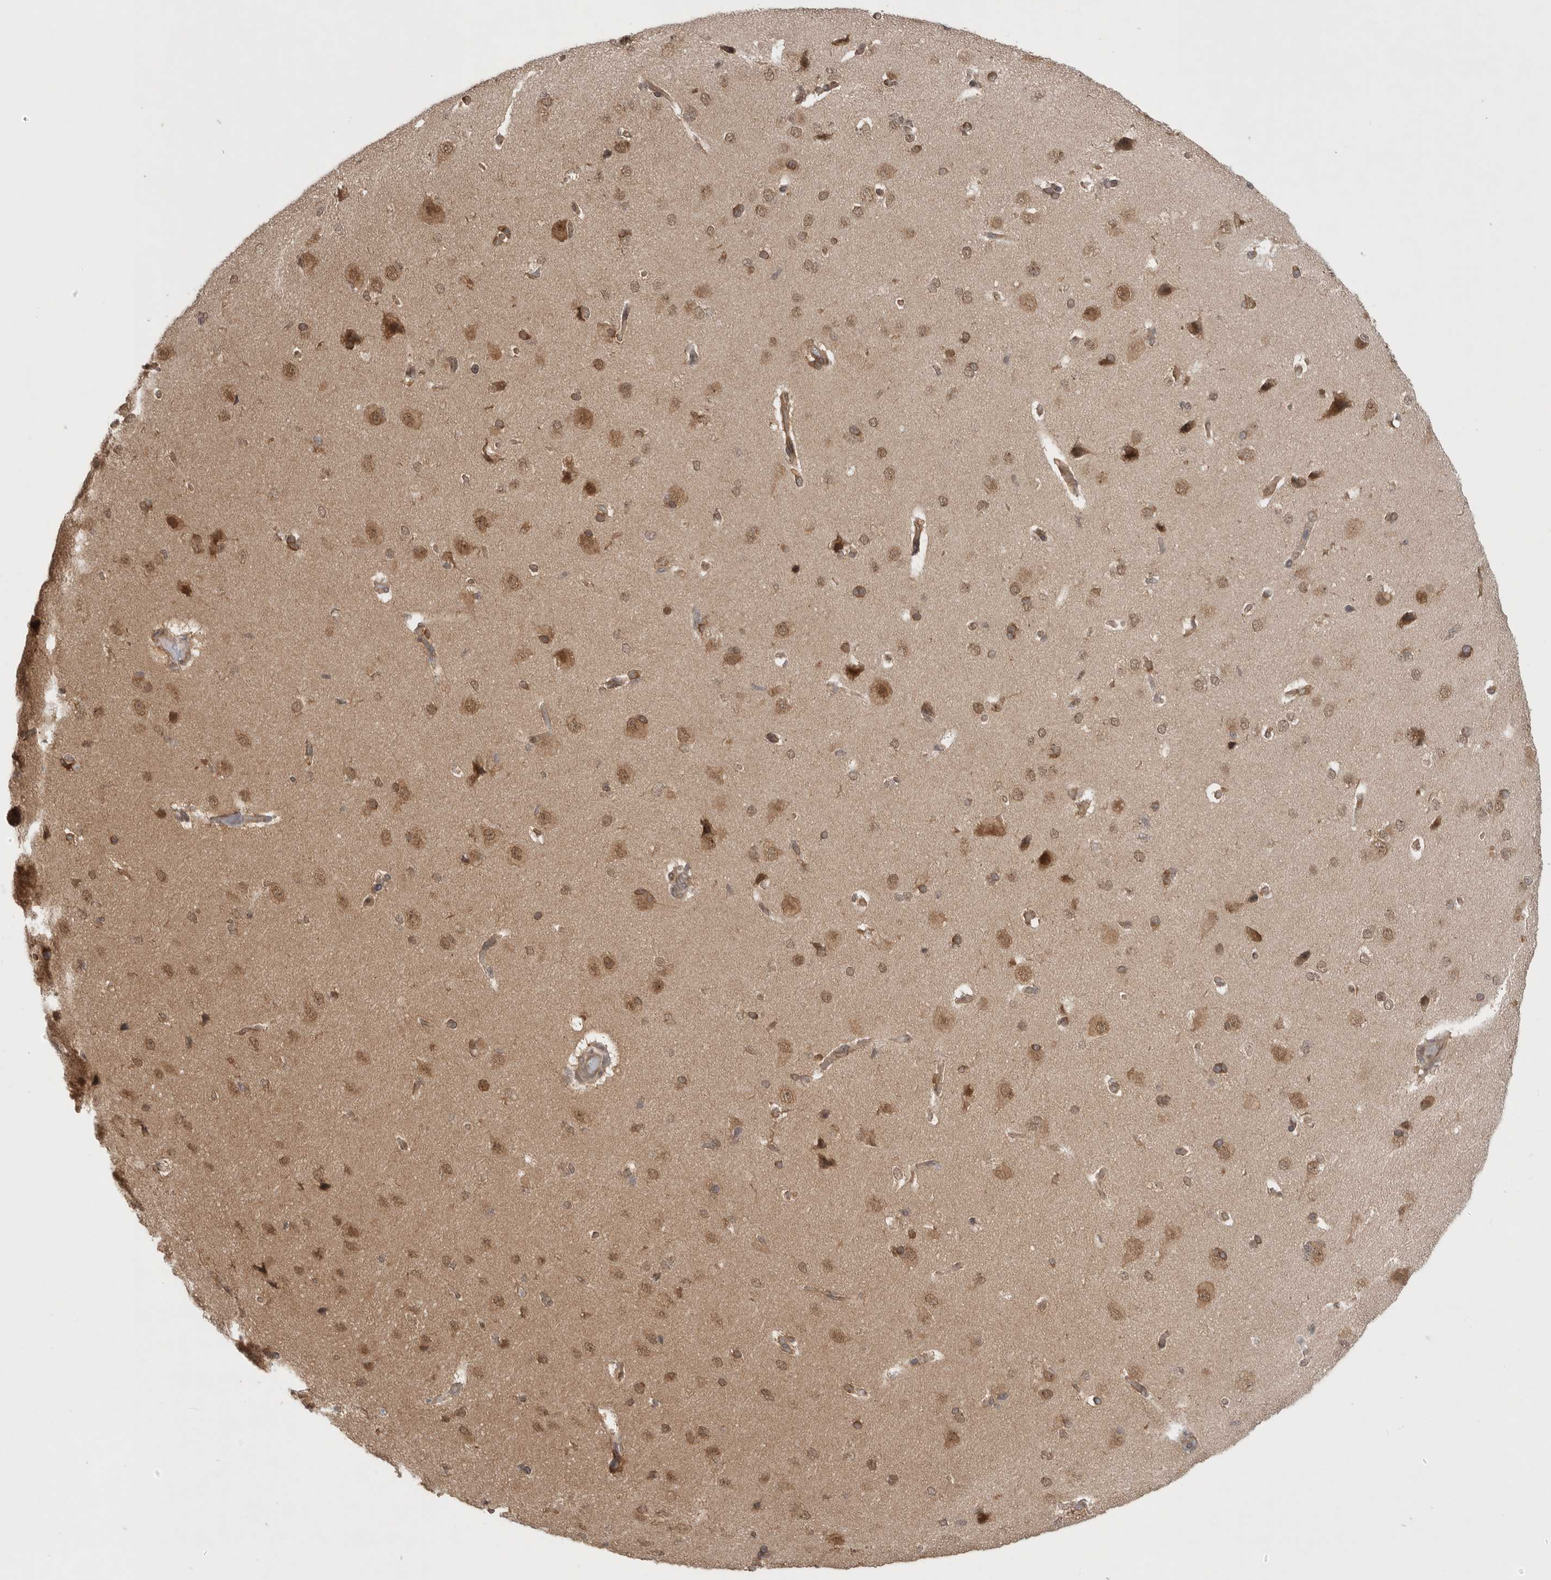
{"staining": {"intensity": "moderate", "quantity": ">75%", "location": "cytoplasmic/membranous"}, "tissue": "cerebral cortex", "cell_type": "Endothelial cells", "image_type": "normal", "snomed": [{"axis": "morphology", "description": "Normal tissue, NOS"}, {"axis": "topography", "description": "Cerebral cortex"}], "caption": "A medium amount of moderate cytoplasmic/membranous expression is present in about >75% of endothelial cells in normal cerebral cortex. The staining is performed using DAB brown chromogen to label protein expression. The nuclei are counter-stained blue using hematoxylin.", "gene": "VPS50", "patient": {"sex": "male", "age": 62}}